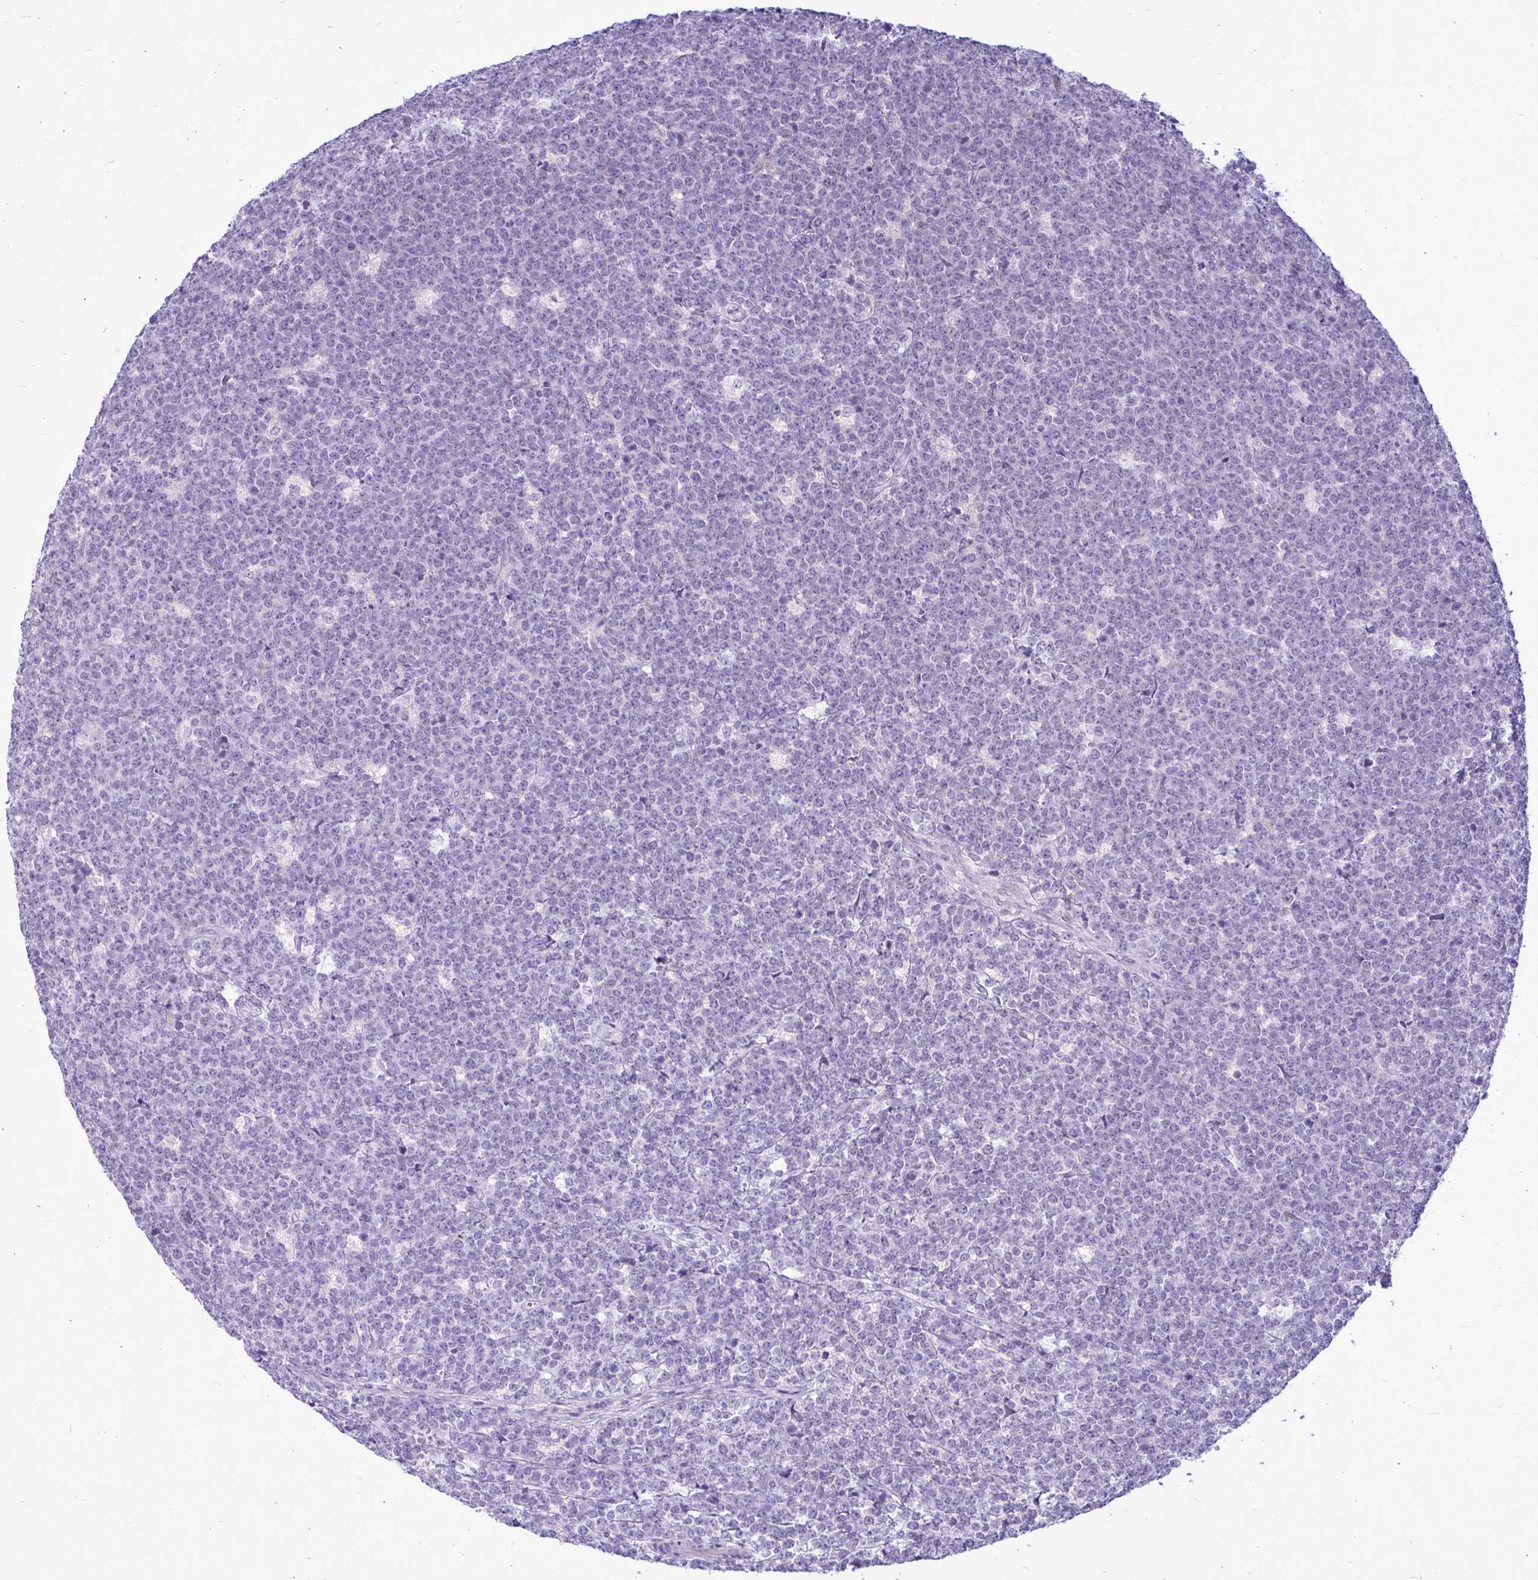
{"staining": {"intensity": "negative", "quantity": "none", "location": "none"}, "tissue": "lymphoma", "cell_type": "Tumor cells", "image_type": "cancer", "snomed": [{"axis": "morphology", "description": "Malignant lymphoma, non-Hodgkin's type, High grade"}, {"axis": "topography", "description": "Small intestine"}, {"axis": "topography", "description": "Colon"}], "caption": "Image shows no protein staining in tumor cells of lymphoma tissue.", "gene": "ZSCAN25", "patient": {"sex": "male", "age": 8}}